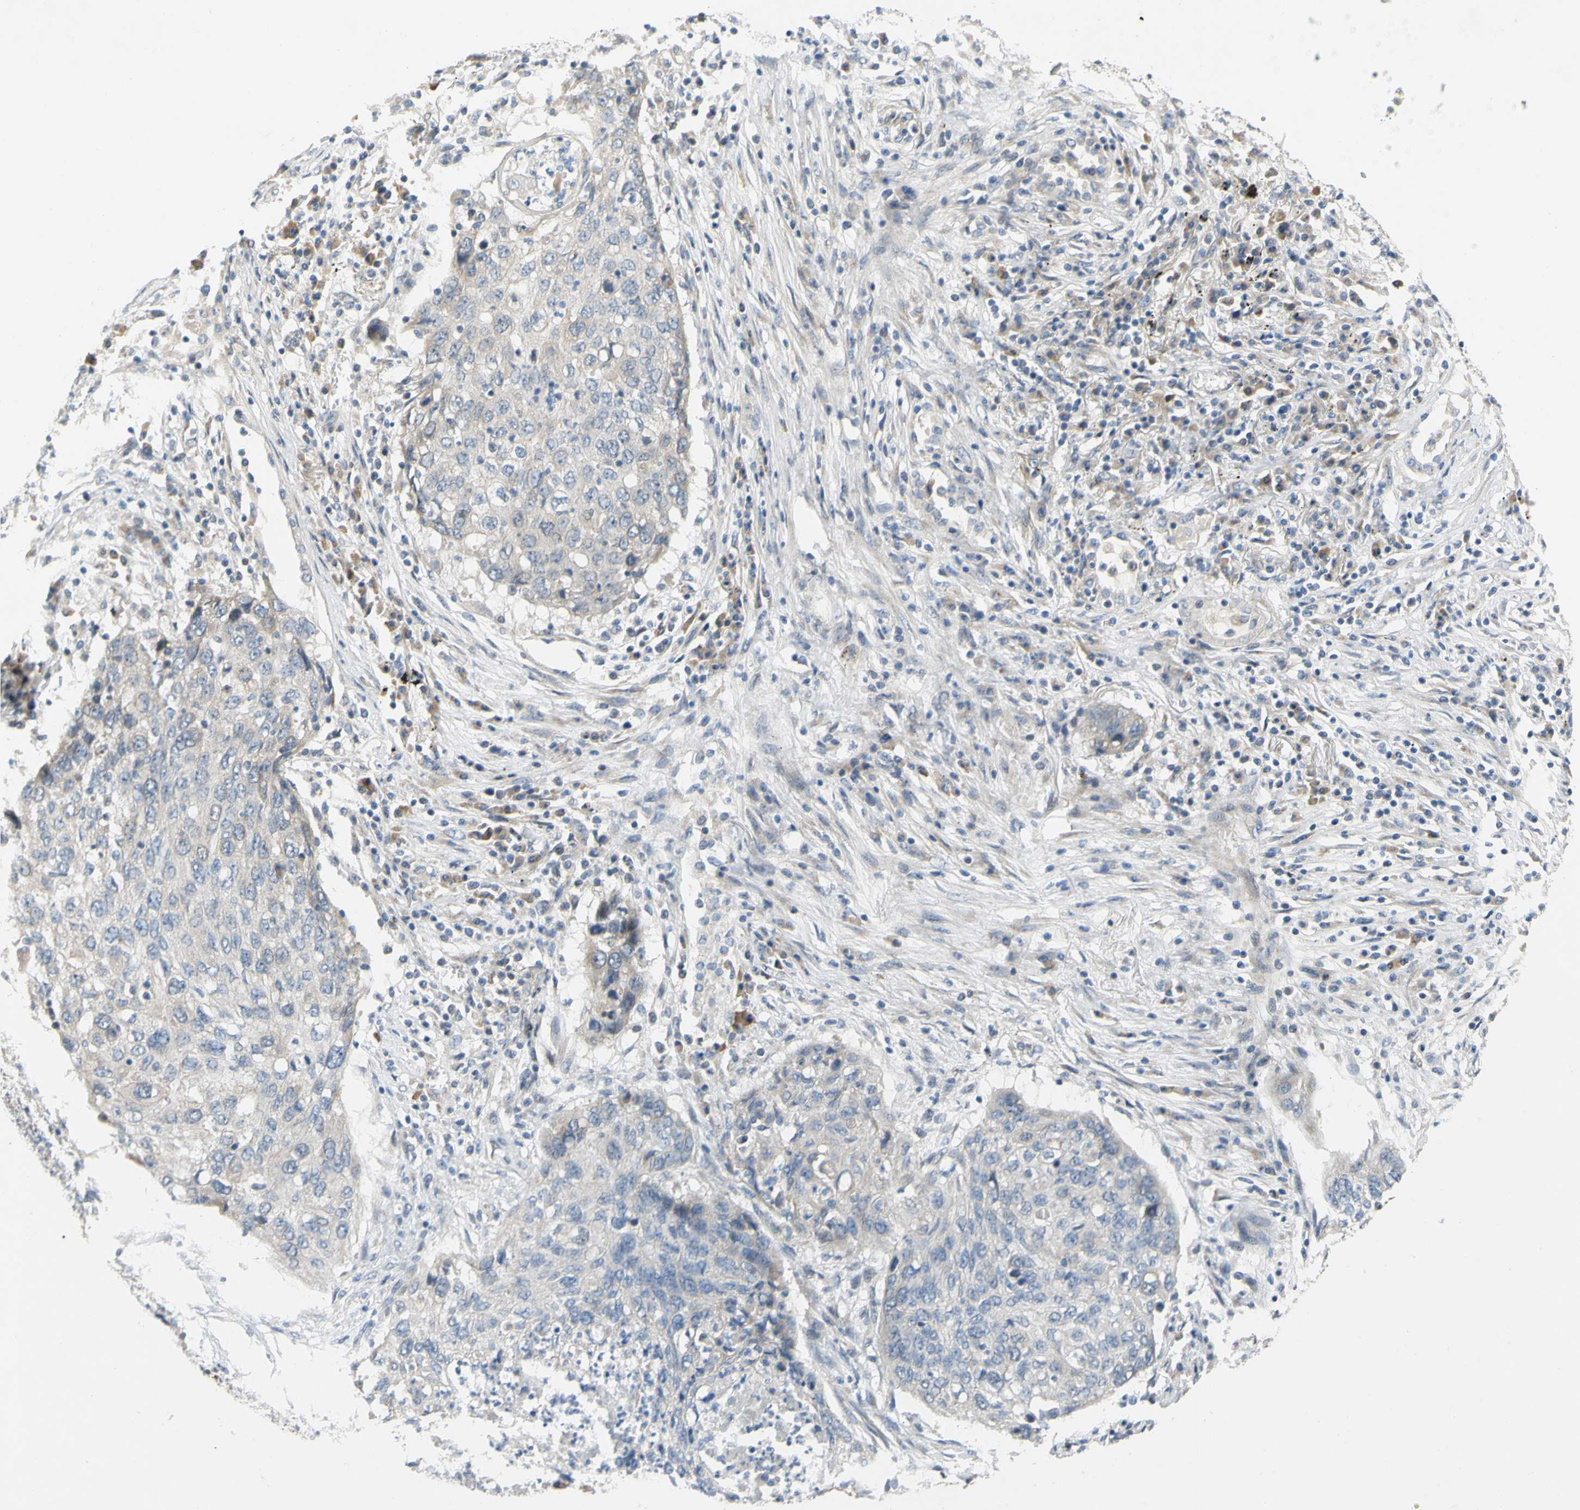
{"staining": {"intensity": "weak", "quantity": "25%-75%", "location": "cytoplasmic/membranous"}, "tissue": "lung cancer", "cell_type": "Tumor cells", "image_type": "cancer", "snomed": [{"axis": "morphology", "description": "Squamous cell carcinoma, NOS"}, {"axis": "topography", "description": "Lung"}], "caption": "Lung cancer stained for a protein (brown) exhibits weak cytoplasmic/membranous positive positivity in about 25%-75% of tumor cells.", "gene": "CCNB2", "patient": {"sex": "female", "age": 63}}